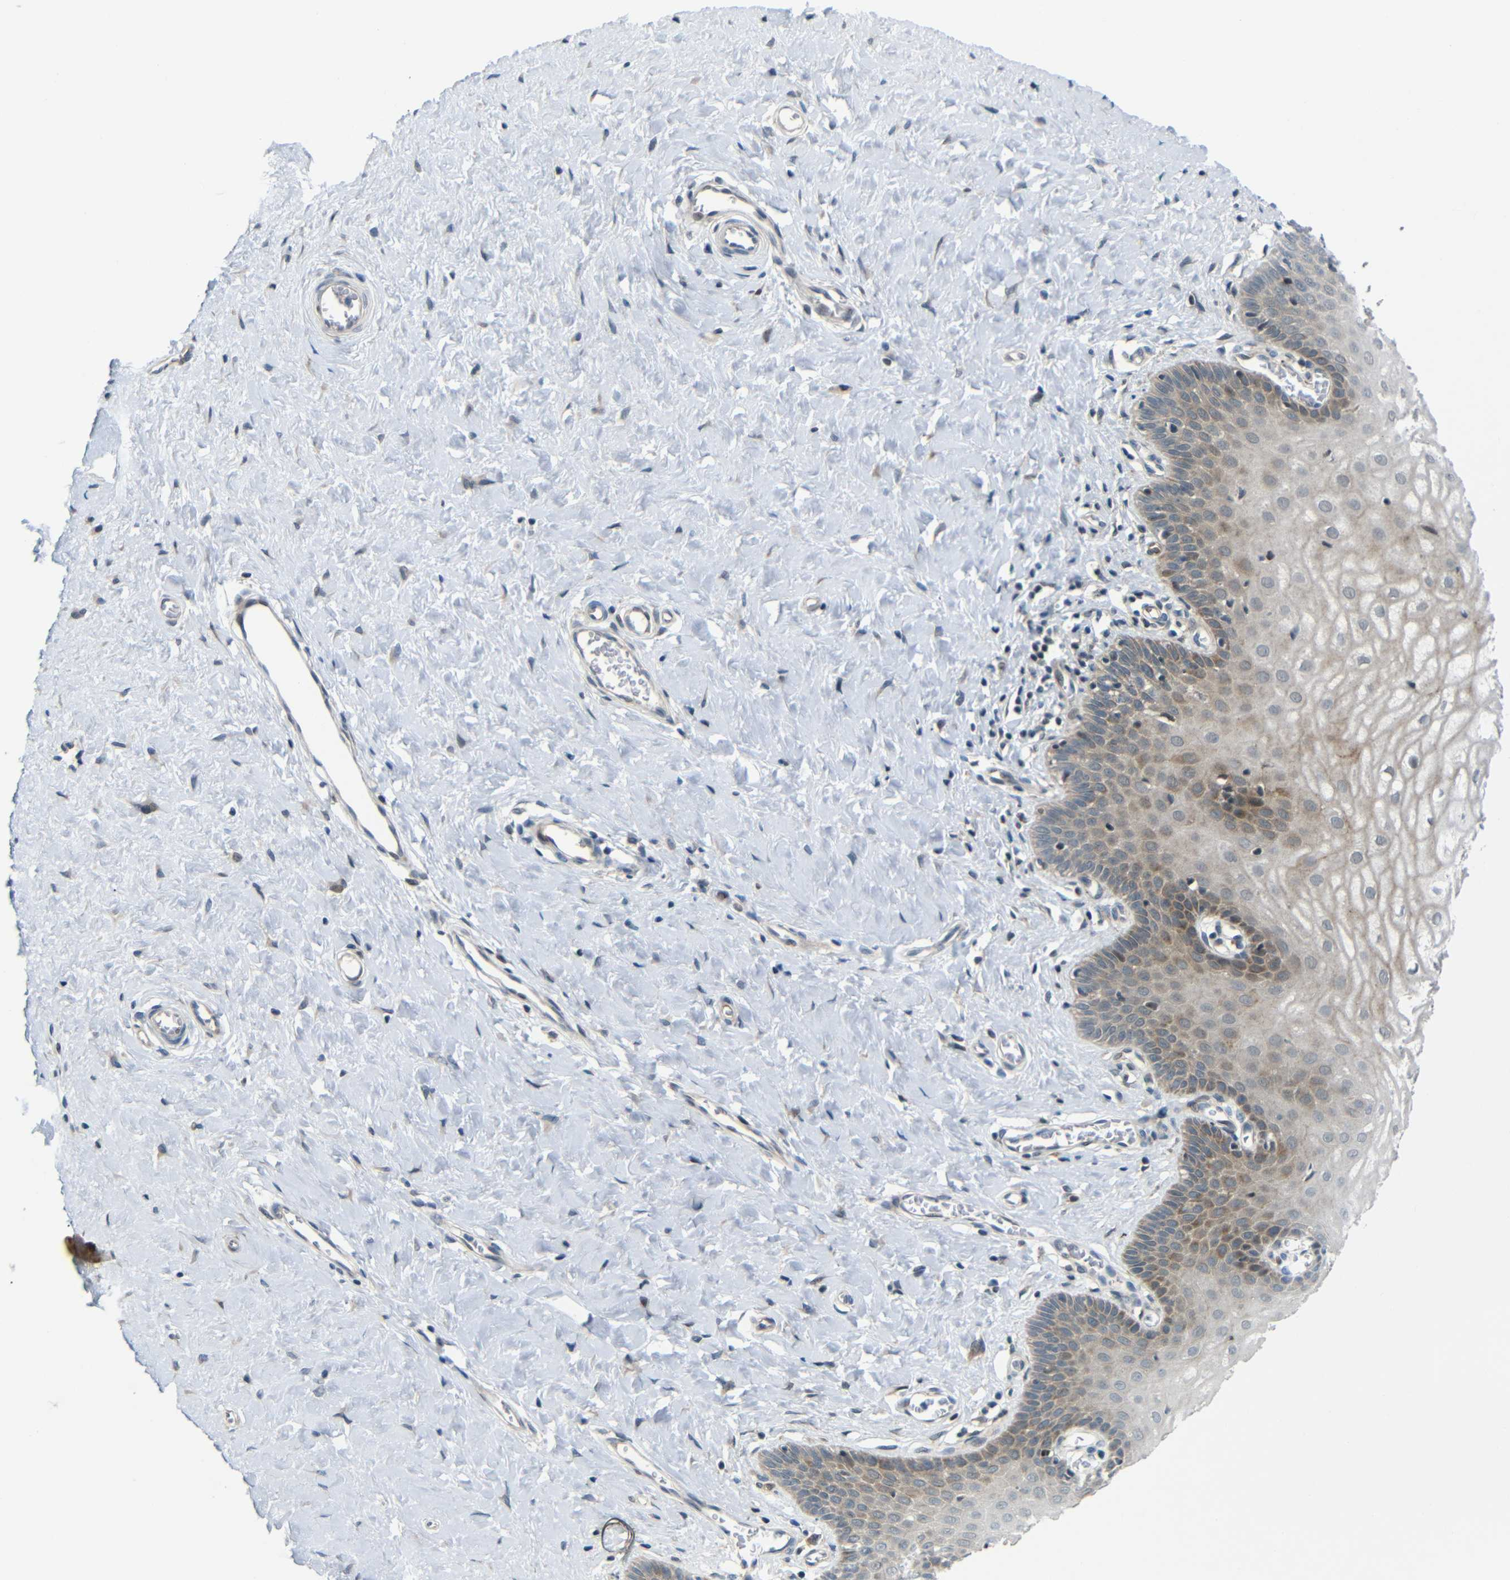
{"staining": {"intensity": "moderate", "quantity": ">75%", "location": "cytoplasmic/membranous,nuclear"}, "tissue": "cervix", "cell_type": "Glandular cells", "image_type": "normal", "snomed": [{"axis": "morphology", "description": "Normal tissue, NOS"}, {"axis": "topography", "description": "Cervix"}], "caption": "The immunohistochemical stain shows moderate cytoplasmic/membranous,nuclear positivity in glandular cells of unremarkable cervix. The staining was performed using DAB (3,3'-diaminobenzidine) to visualize the protein expression in brown, while the nuclei were stained in blue with hematoxylin (Magnification: 20x).", "gene": "SYDE1", "patient": {"sex": "female", "age": 55}}